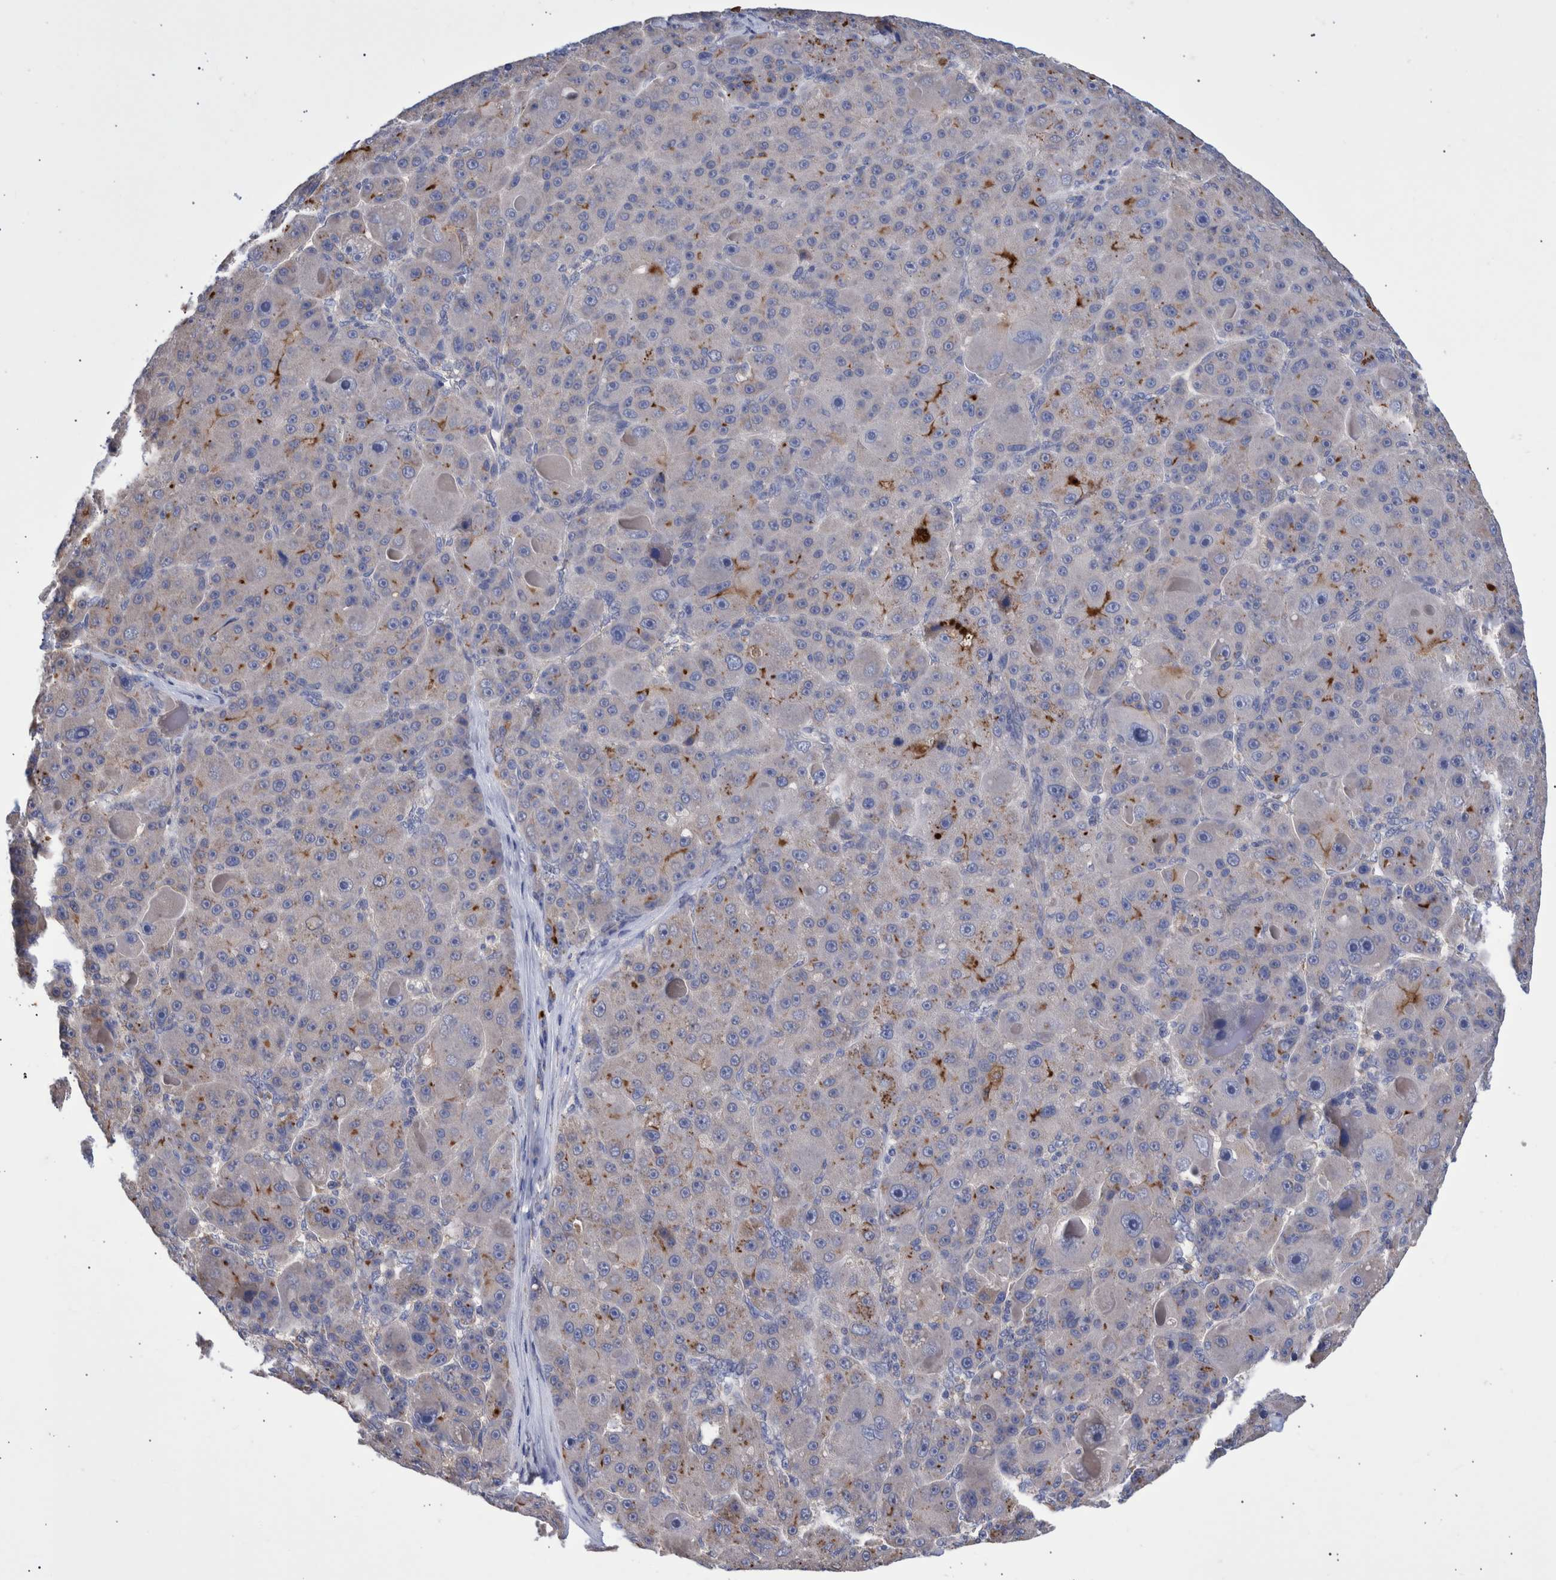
{"staining": {"intensity": "negative", "quantity": "none", "location": "none"}, "tissue": "liver cancer", "cell_type": "Tumor cells", "image_type": "cancer", "snomed": [{"axis": "morphology", "description": "Carcinoma, Hepatocellular, NOS"}, {"axis": "topography", "description": "Liver"}], "caption": "The photomicrograph reveals no significant positivity in tumor cells of hepatocellular carcinoma (liver).", "gene": "DLL4", "patient": {"sex": "male", "age": 76}}